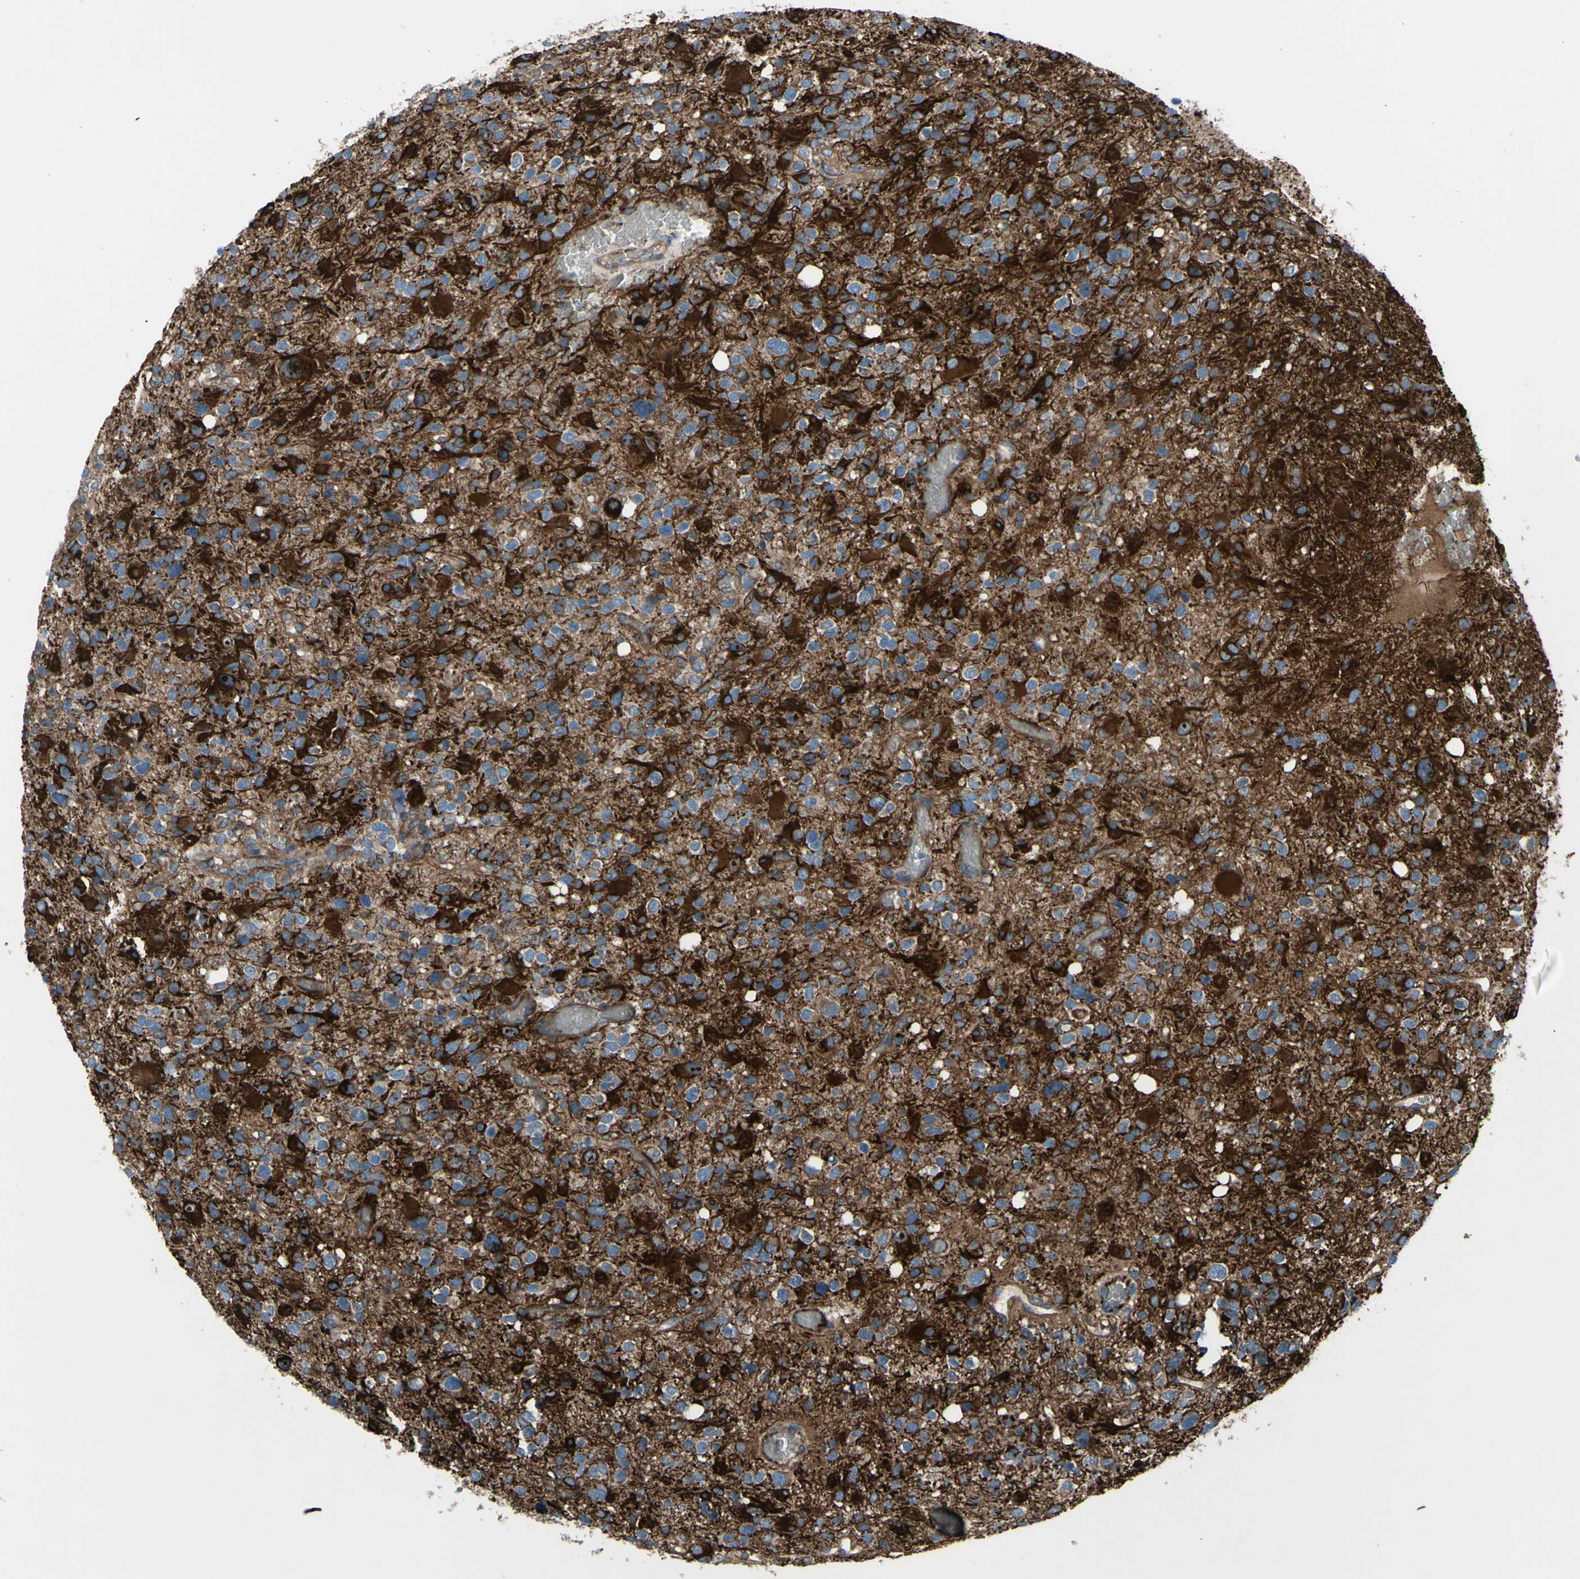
{"staining": {"intensity": "strong", "quantity": "<25%", "location": "cytoplasmic/membranous"}, "tissue": "glioma", "cell_type": "Tumor cells", "image_type": "cancer", "snomed": [{"axis": "morphology", "description": "Glioma, malignant, High grade"}, {"axis": "topography", "description": "Brain"}], "caption": "A micrograph of glioma stained for a protein exhibits strong cytoplasmic/membranous brown staining in tumor cells.", "gene": "EMC7", "patient": {"sex": "male", "age": 48}}